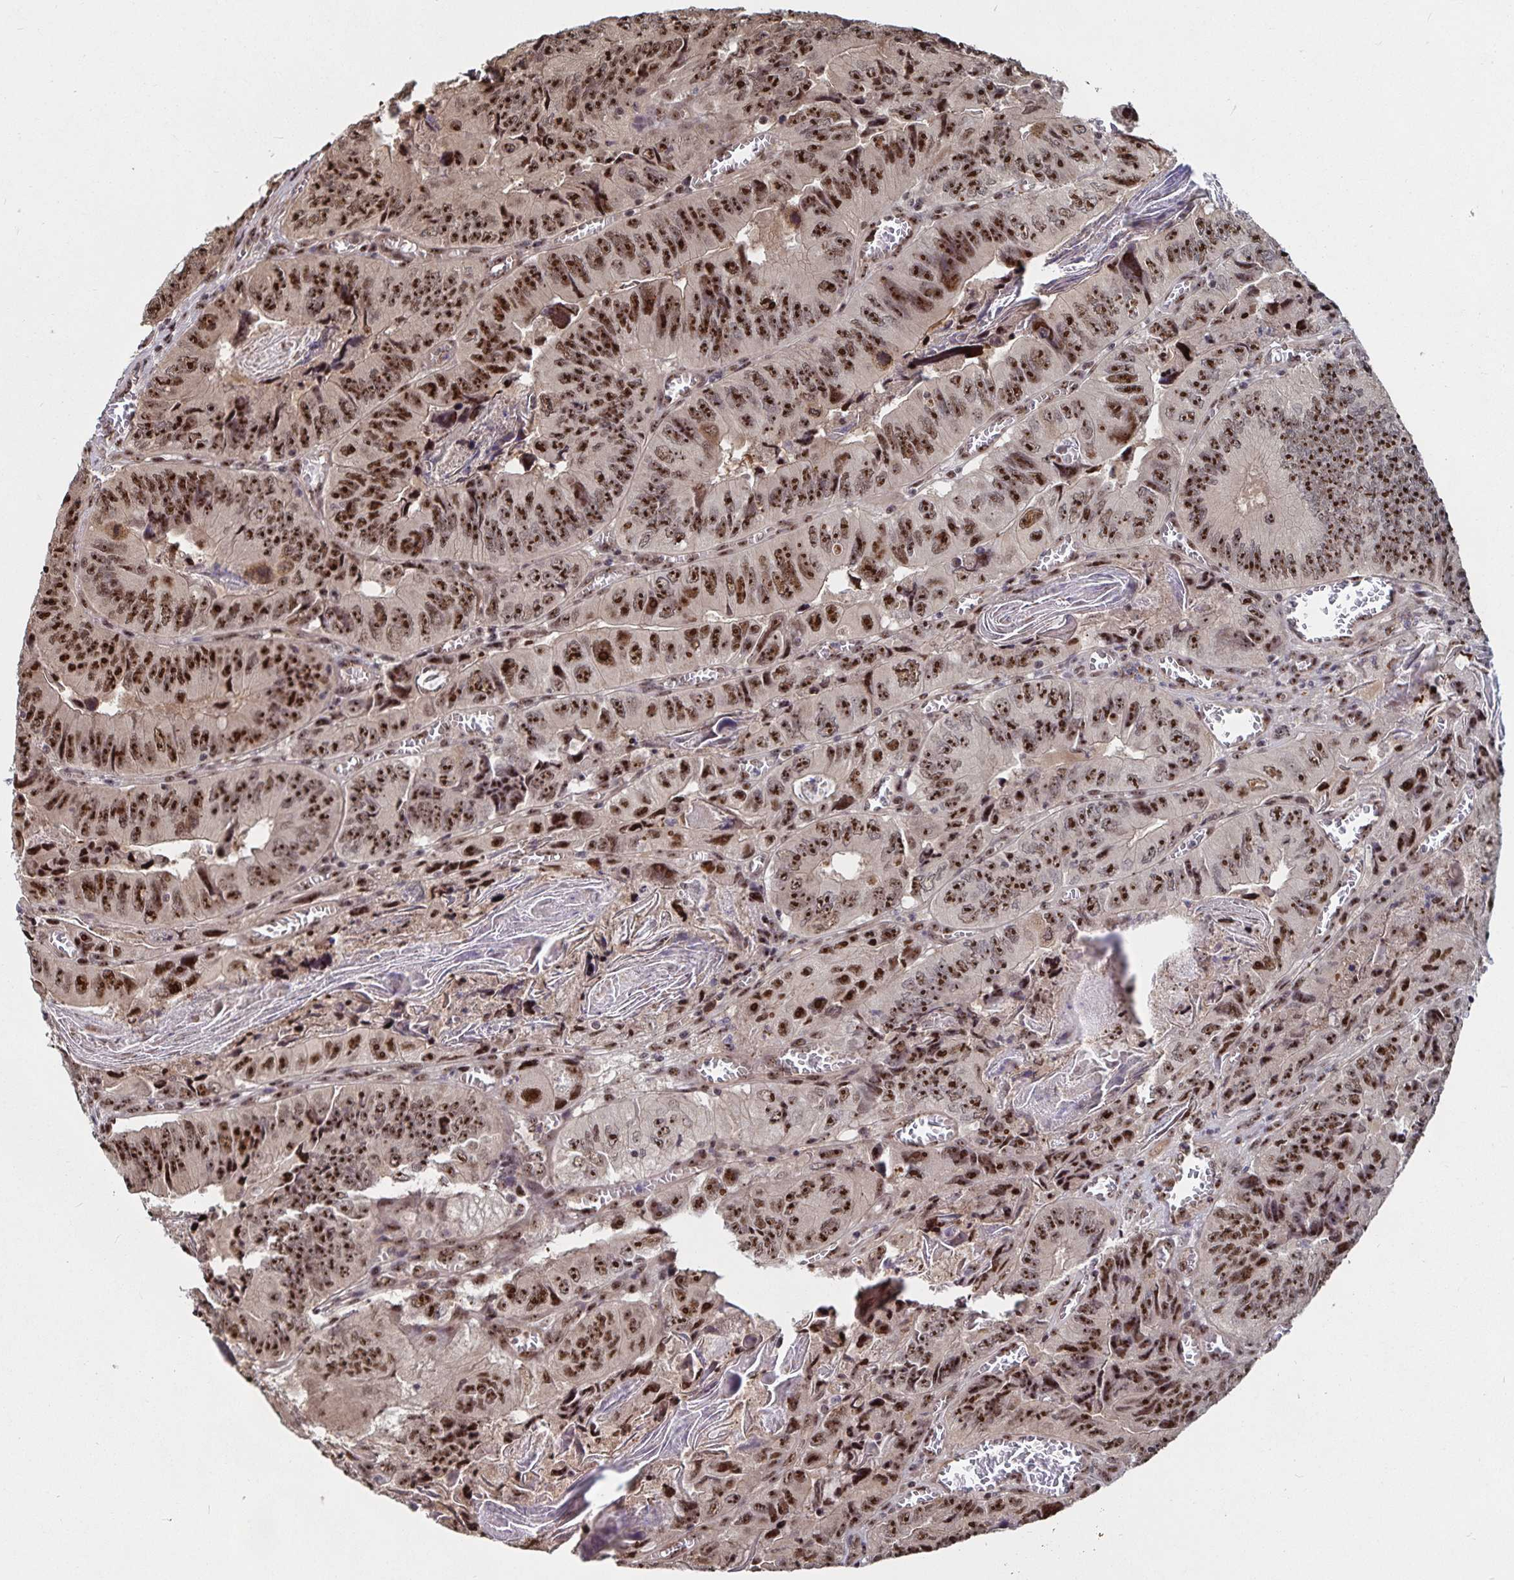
{"staining": {"intensity": "strong", "quantity": ">75%", "location": "nuclear"}, "tissue": "colorectal cancer", "cell_type": "Tumor cells", "image_type": "cancer", "snomed": [{"axis": "morphology", "description": "Adenocarcinoma, NOS"}, {"axis": "topography", "description": "Colon"}], "caption": "Strong nuclear positivity for a protein is present in about >75% of tumor cells of adenocarcinoma (colorectal) using IHC.", "gene": "LAS1L", "patient": {"sex": "female", "age": 84}}